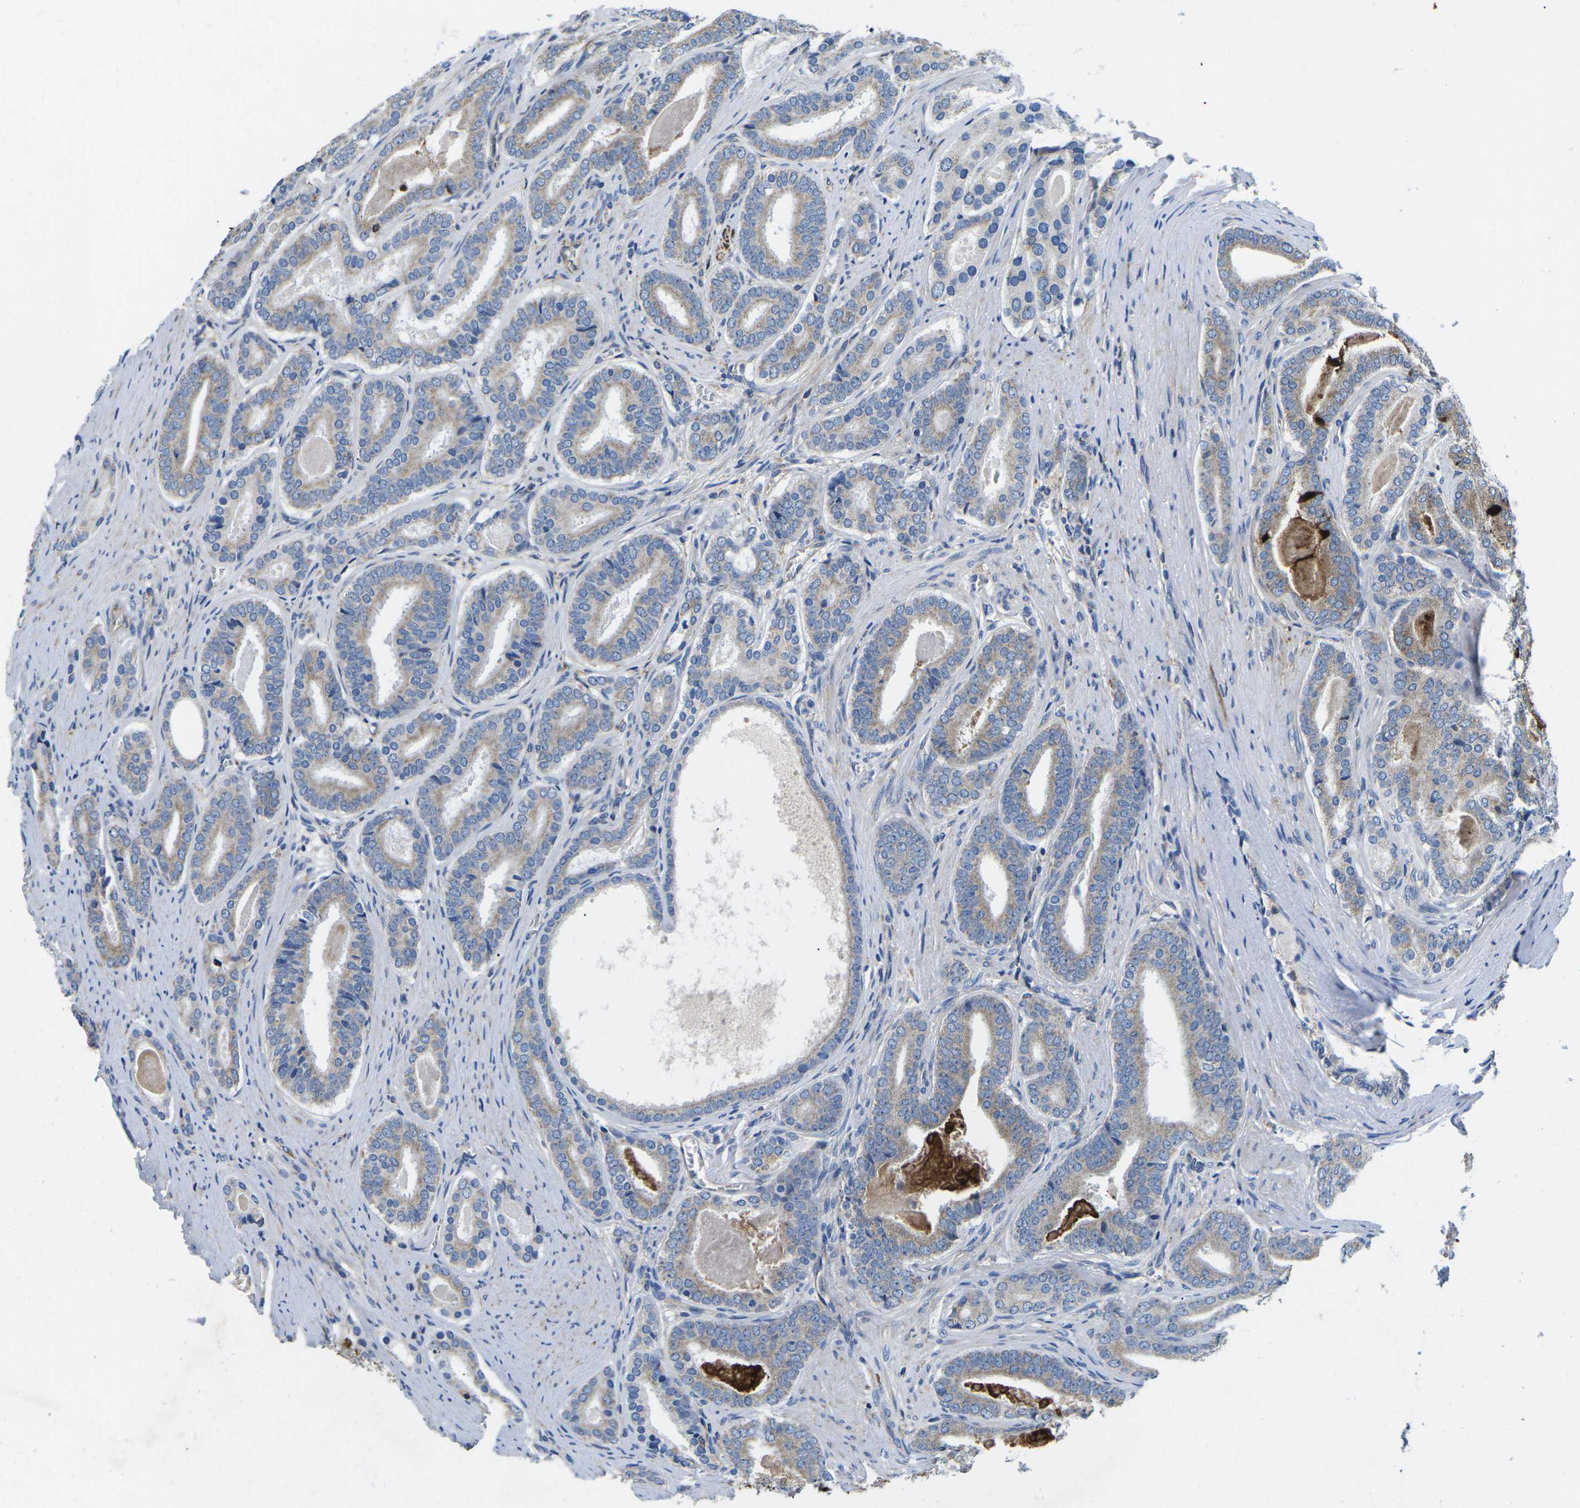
{"staining": {"intensity": "moderate", "quantity": "25%-75%", "location": "cytoplasmic/membranous"}, "tissue": "prostate cancer", "cell_type": "Tumor cells", "image_type": "cancer", "snomed": [{"axis": "morphology", "description": "Adenocarcinoma, High grade"}, {"axis": "topography", "description": "Prostate"}], "caption": "Immunohistochemistry histopathology image of neoplastic tissue: human prostate adenocarcinoma (high-grade) stained using immunohistochemistry exhibits medium levels of moderate protein expression localized specifically in the cytoplasmic/membranous of tumor cells, appearing as a cytoplasmic/membranous brown color.", "gene": "TMEFF2", "patient": {"sex": "male", "age": 60}}